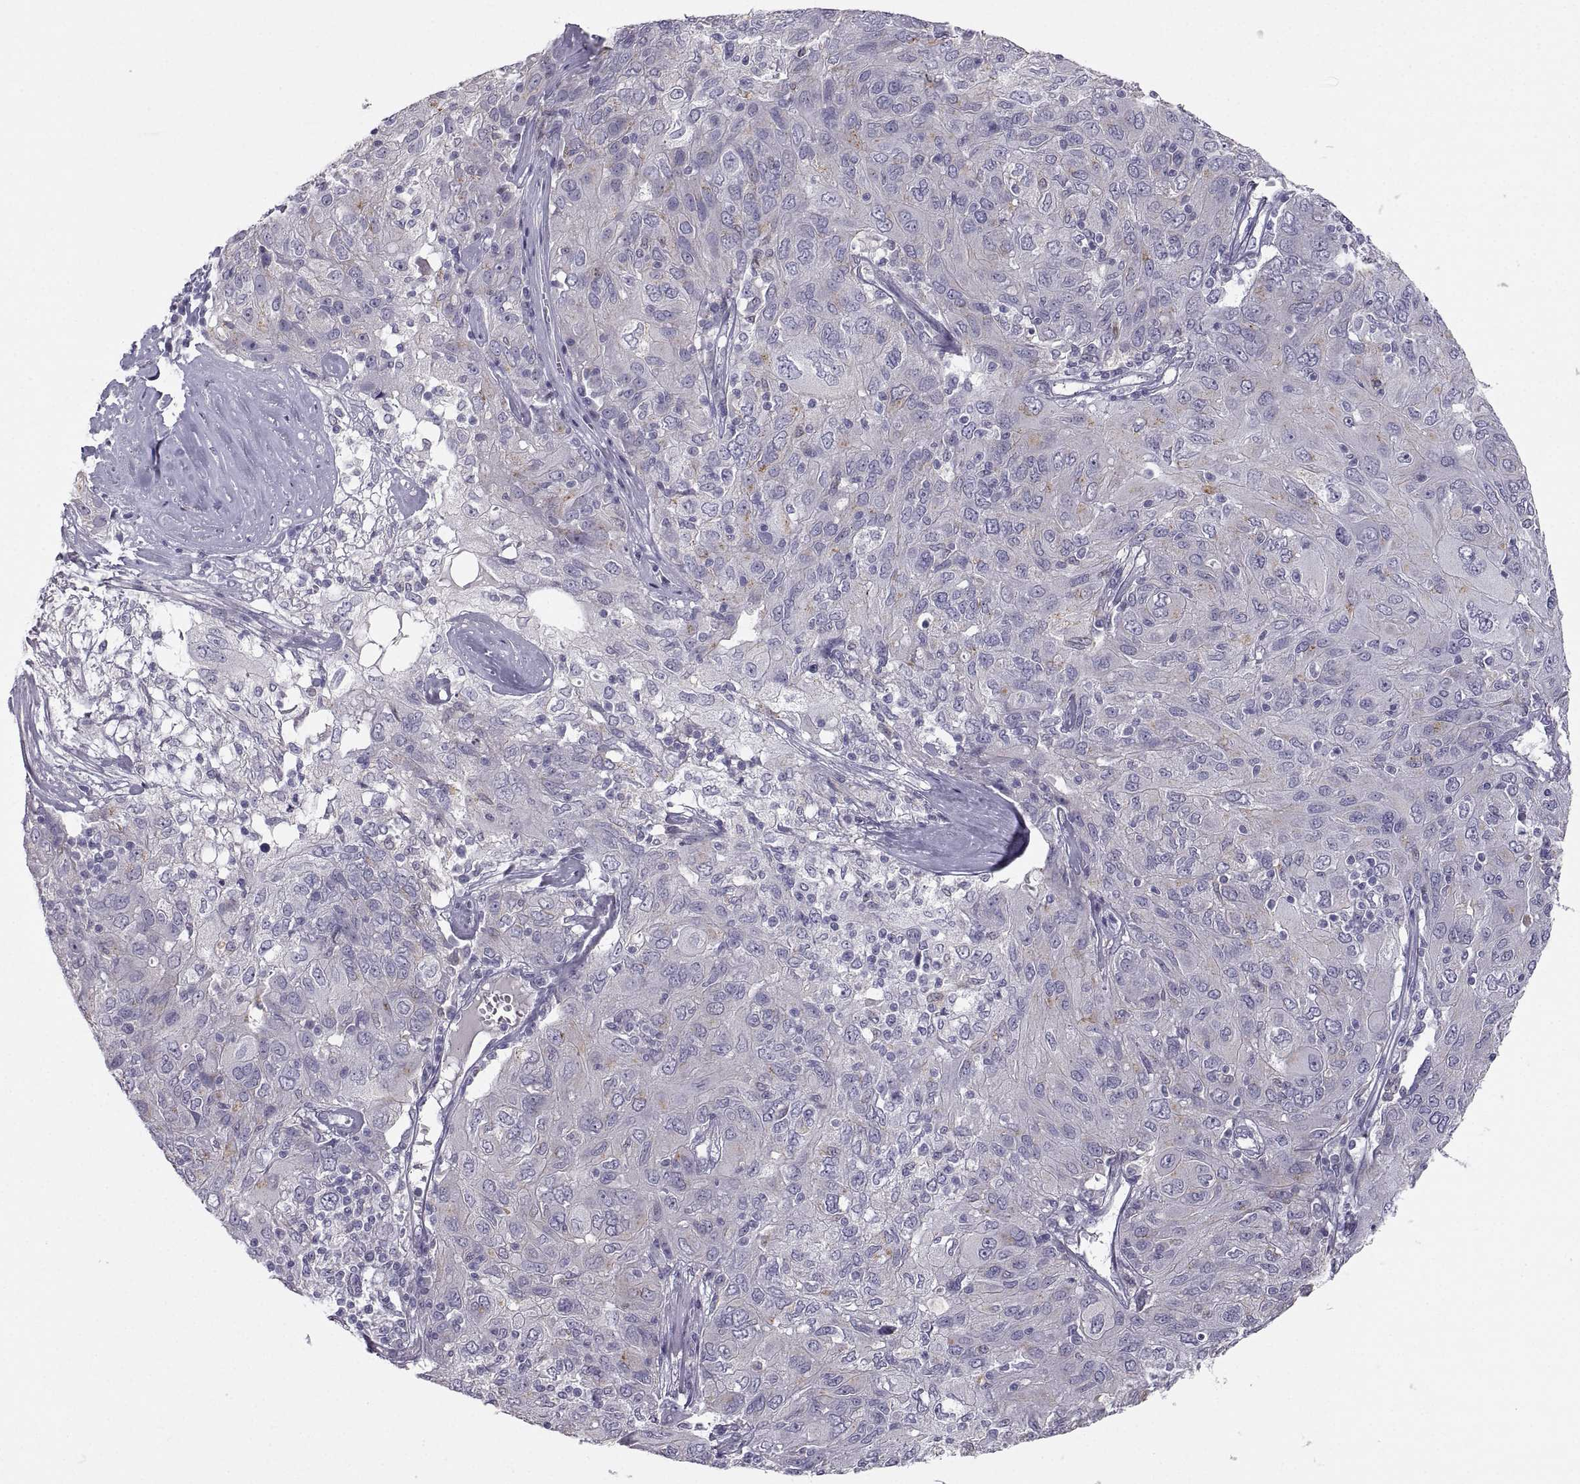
{"staining": {"intensity": "negative", "quantity": "none", "location": "none"}, "tissue": "ovarian cancer", "cell_type": "Tumor cells", "image_type": "cancer", "snomed": [{"axis": "morphology", "description": "Carcinoma, endometroid"}, {"axis": "topography", "description": "Ovary"}], "caption": "Immunohistochemical staining of ovarian endometroid carcinoma demonstrates no significant expression in tumor cells.", "gene": "PGM5", "patient": {"sex": "female", "age": 50}}